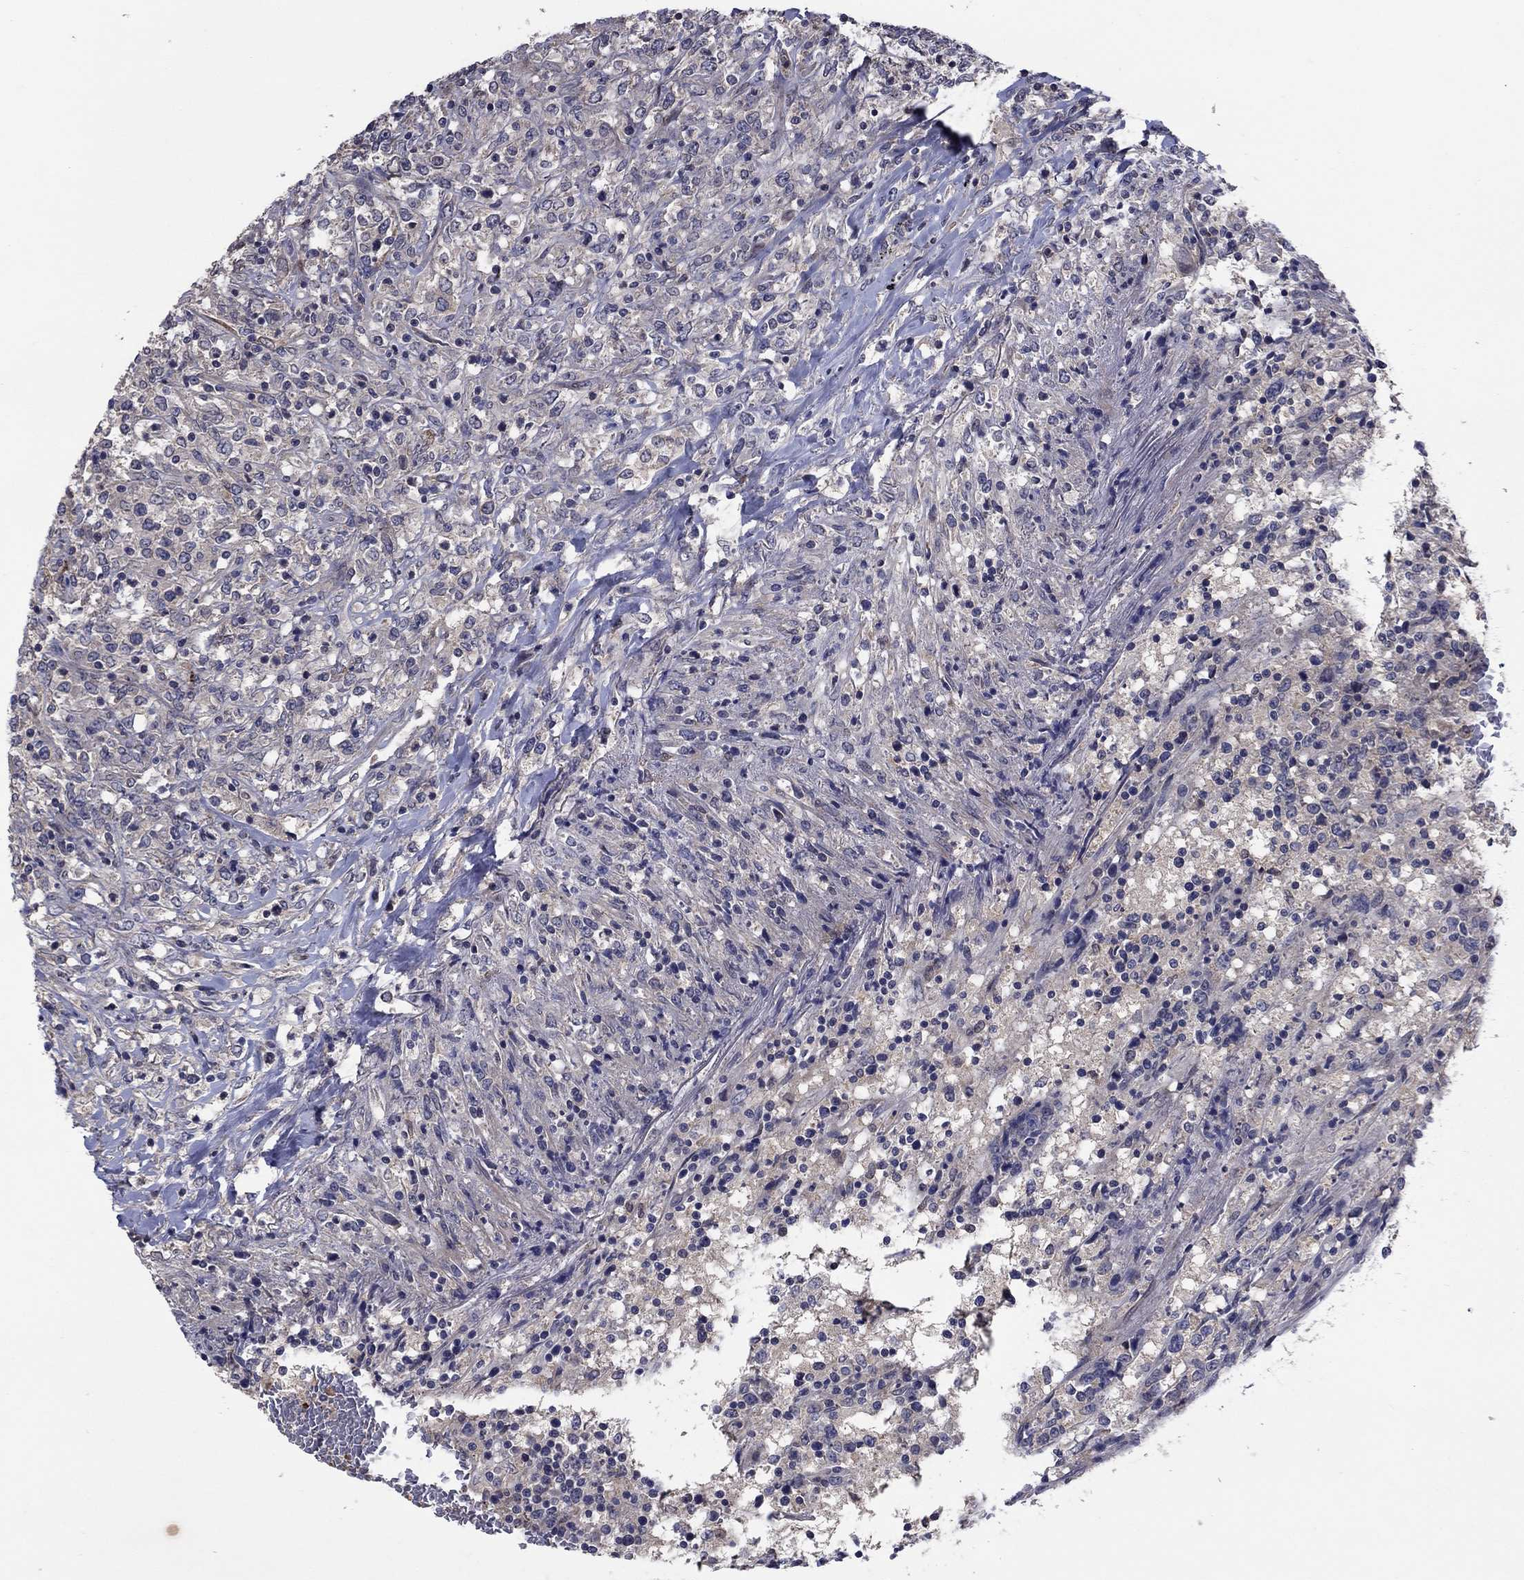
{"staining": {"intensity": "negative", "quantity": "none", "location": "none"}, "tissue": "lymphoma", "cell_type": "Tumor cells", "image_type": "cancer", "snomed": [{"axis": "morphology", "description": "Malignant lymphoma, non-Hodgkin's type, High grade"}, {"axis": "topography", "description": "Lung"}], "caption": "High power microscopy image of an IHC histopathology image of high-grade malignant lymphoma, non-Hodgkin's type, revealing no significant expression in tumor cells. (Immunohistochemistry (ihc), brightfield microscopy, high magnification).", "gene": "MSRB1", "patient": {"sex": "male", "age": 79}}